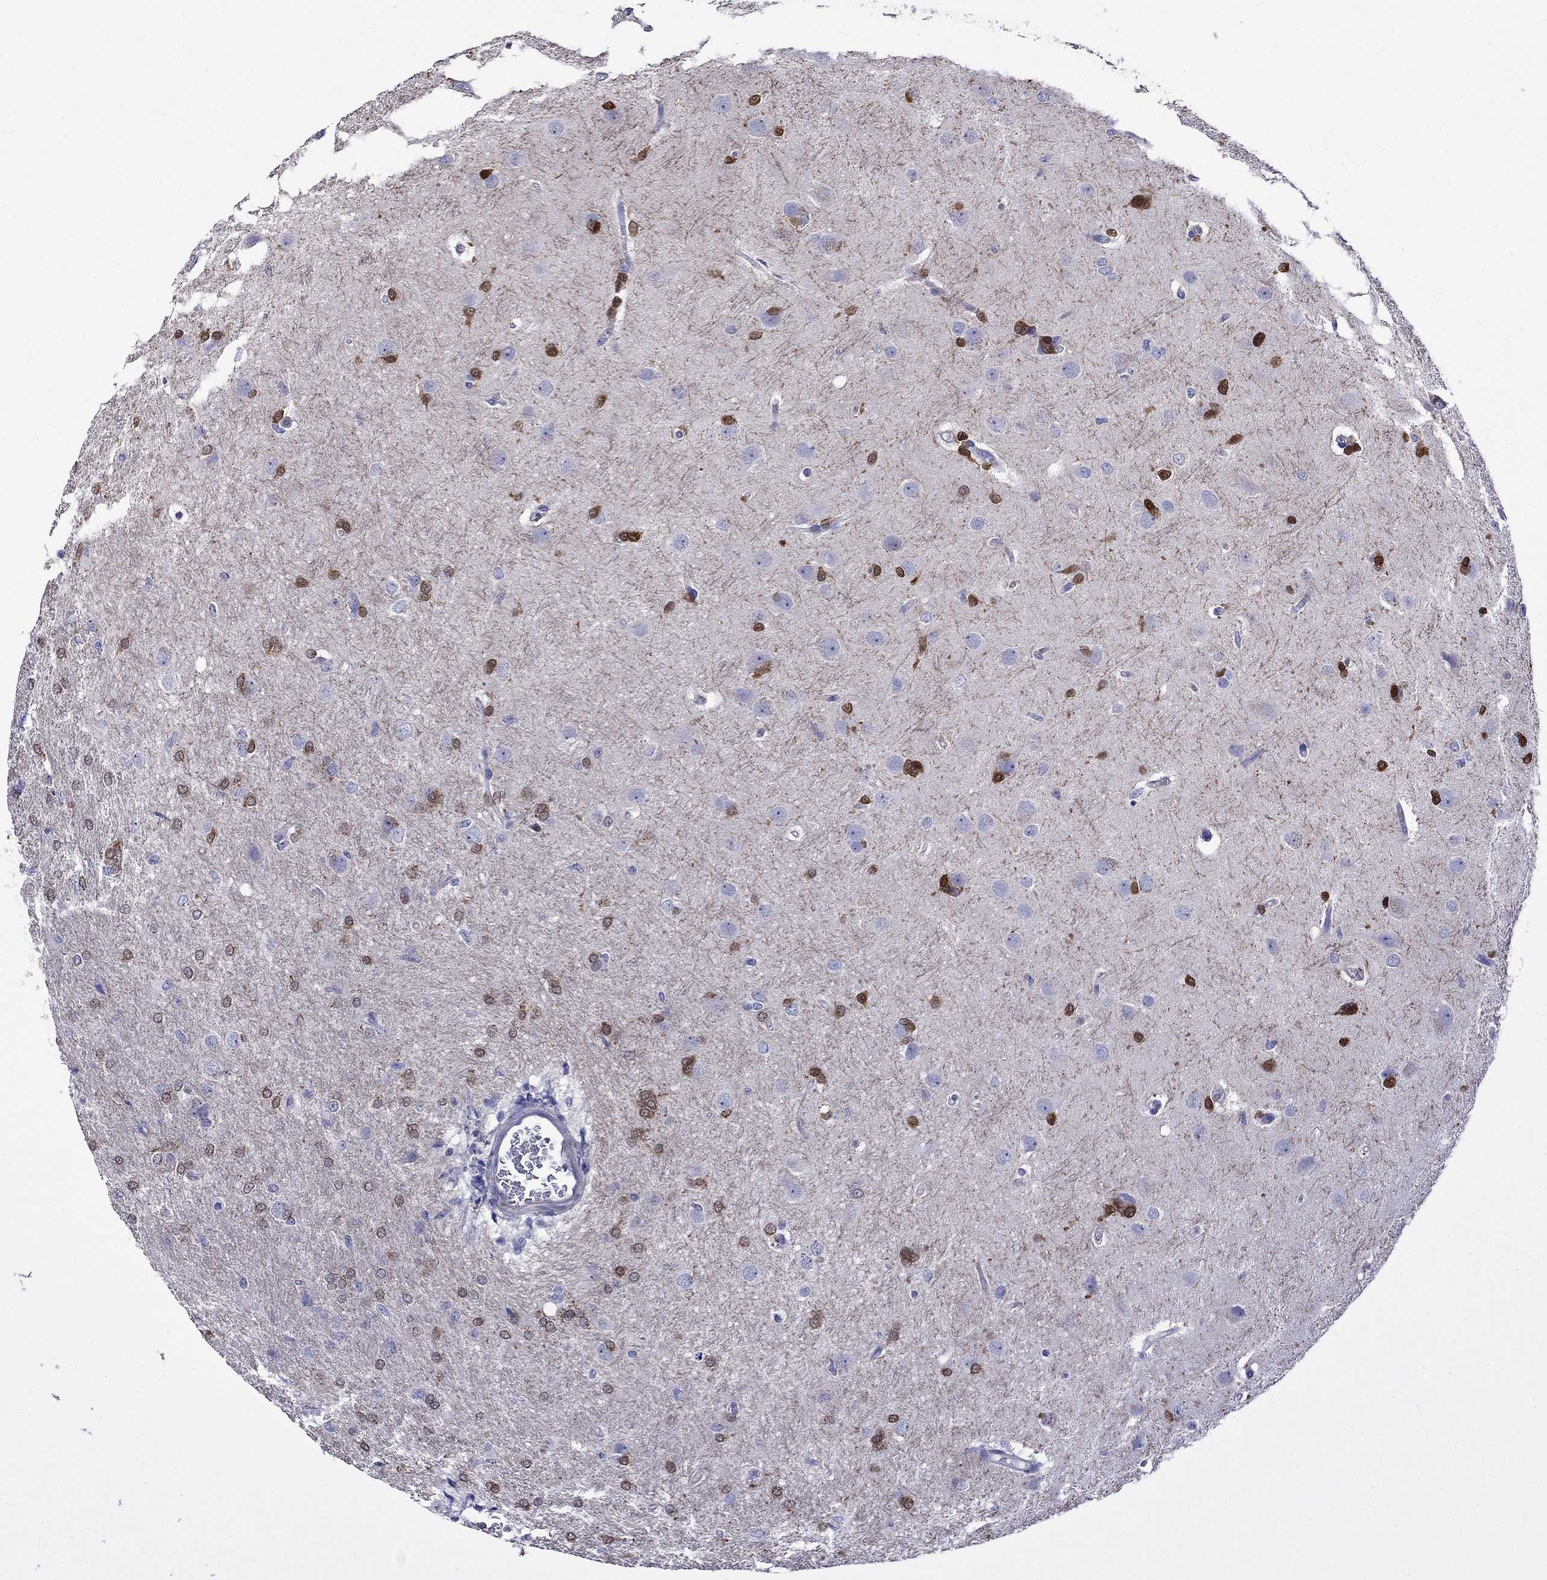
{"staining": {"intensity": "negative", "quantity": "none", "location": "none"}, "tissue": "glioma", "cell_type": "Tumor cells", "image_type": "cancer", "snomed": [{"axis": "morphology", "description": "Glioma, malignant, High grade"}, {"axis": "topography", "description": "Brain"}], "caption": "Image shows no protein expression in tumor cells of glioma tissue.", "gene": "STAR", "patient": {"sex": "male", "age": 68}}